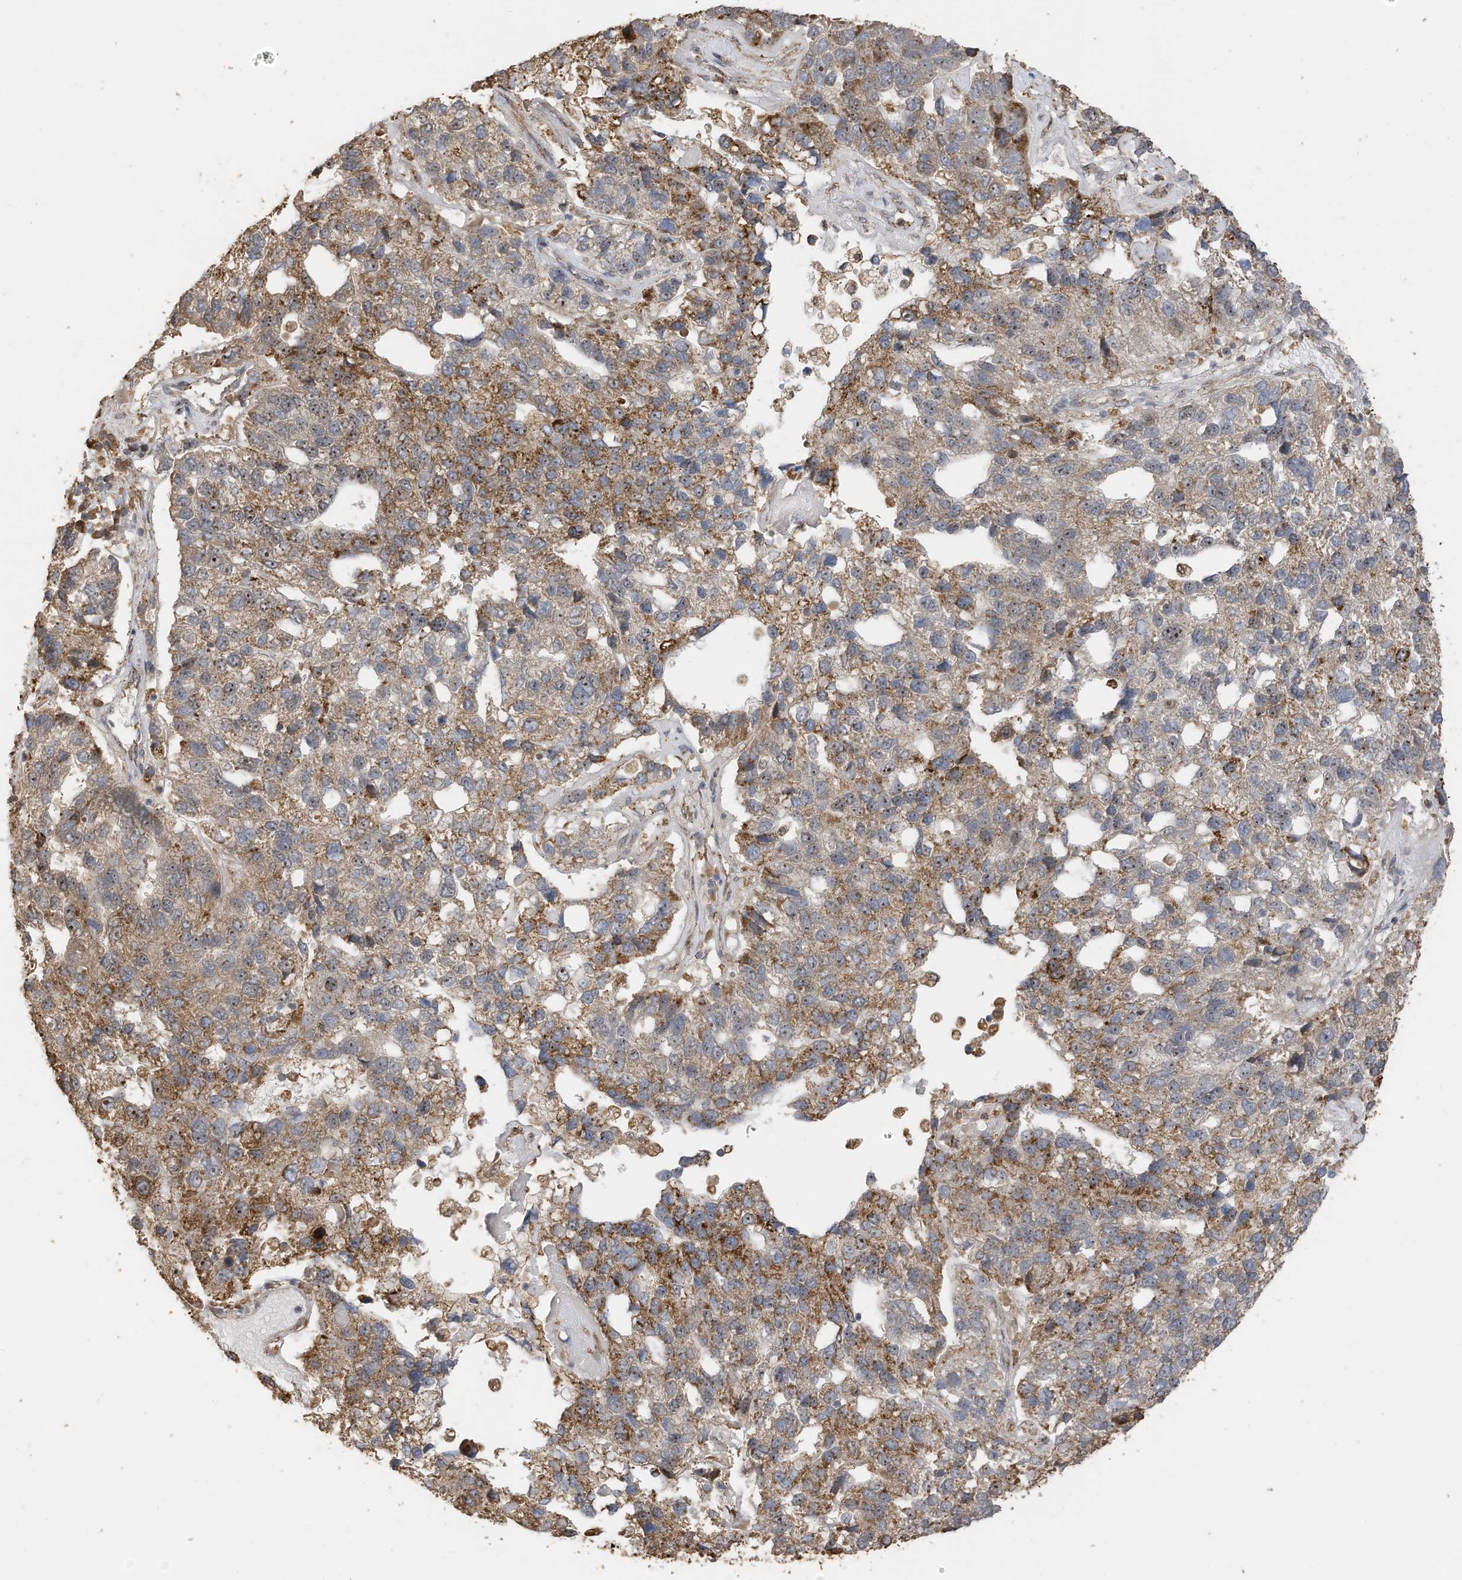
{"staining": {"intensity": "moderate", "quantity": ">75%", "location": "cytoplasmic/membranous,nuclear"}, "tissue": "pancreatic cancer", "cell_type": "Tumor cells", "image_type": "cancer", "snomed": [{"axis": "morphology", "description": "Adenocarcinoma, NOS"}, {"axis": "topography", "description": "Pancreas"}], "caption": "Pancreatic adenocarcinoma stained for a protein (brown) displays moderate cytoplasmic/membranous and nuclear positive expression in approximately >75% of tumor cells.", "gene": "ERLEC1", "patient": {"sex": "female", "age": 61}}